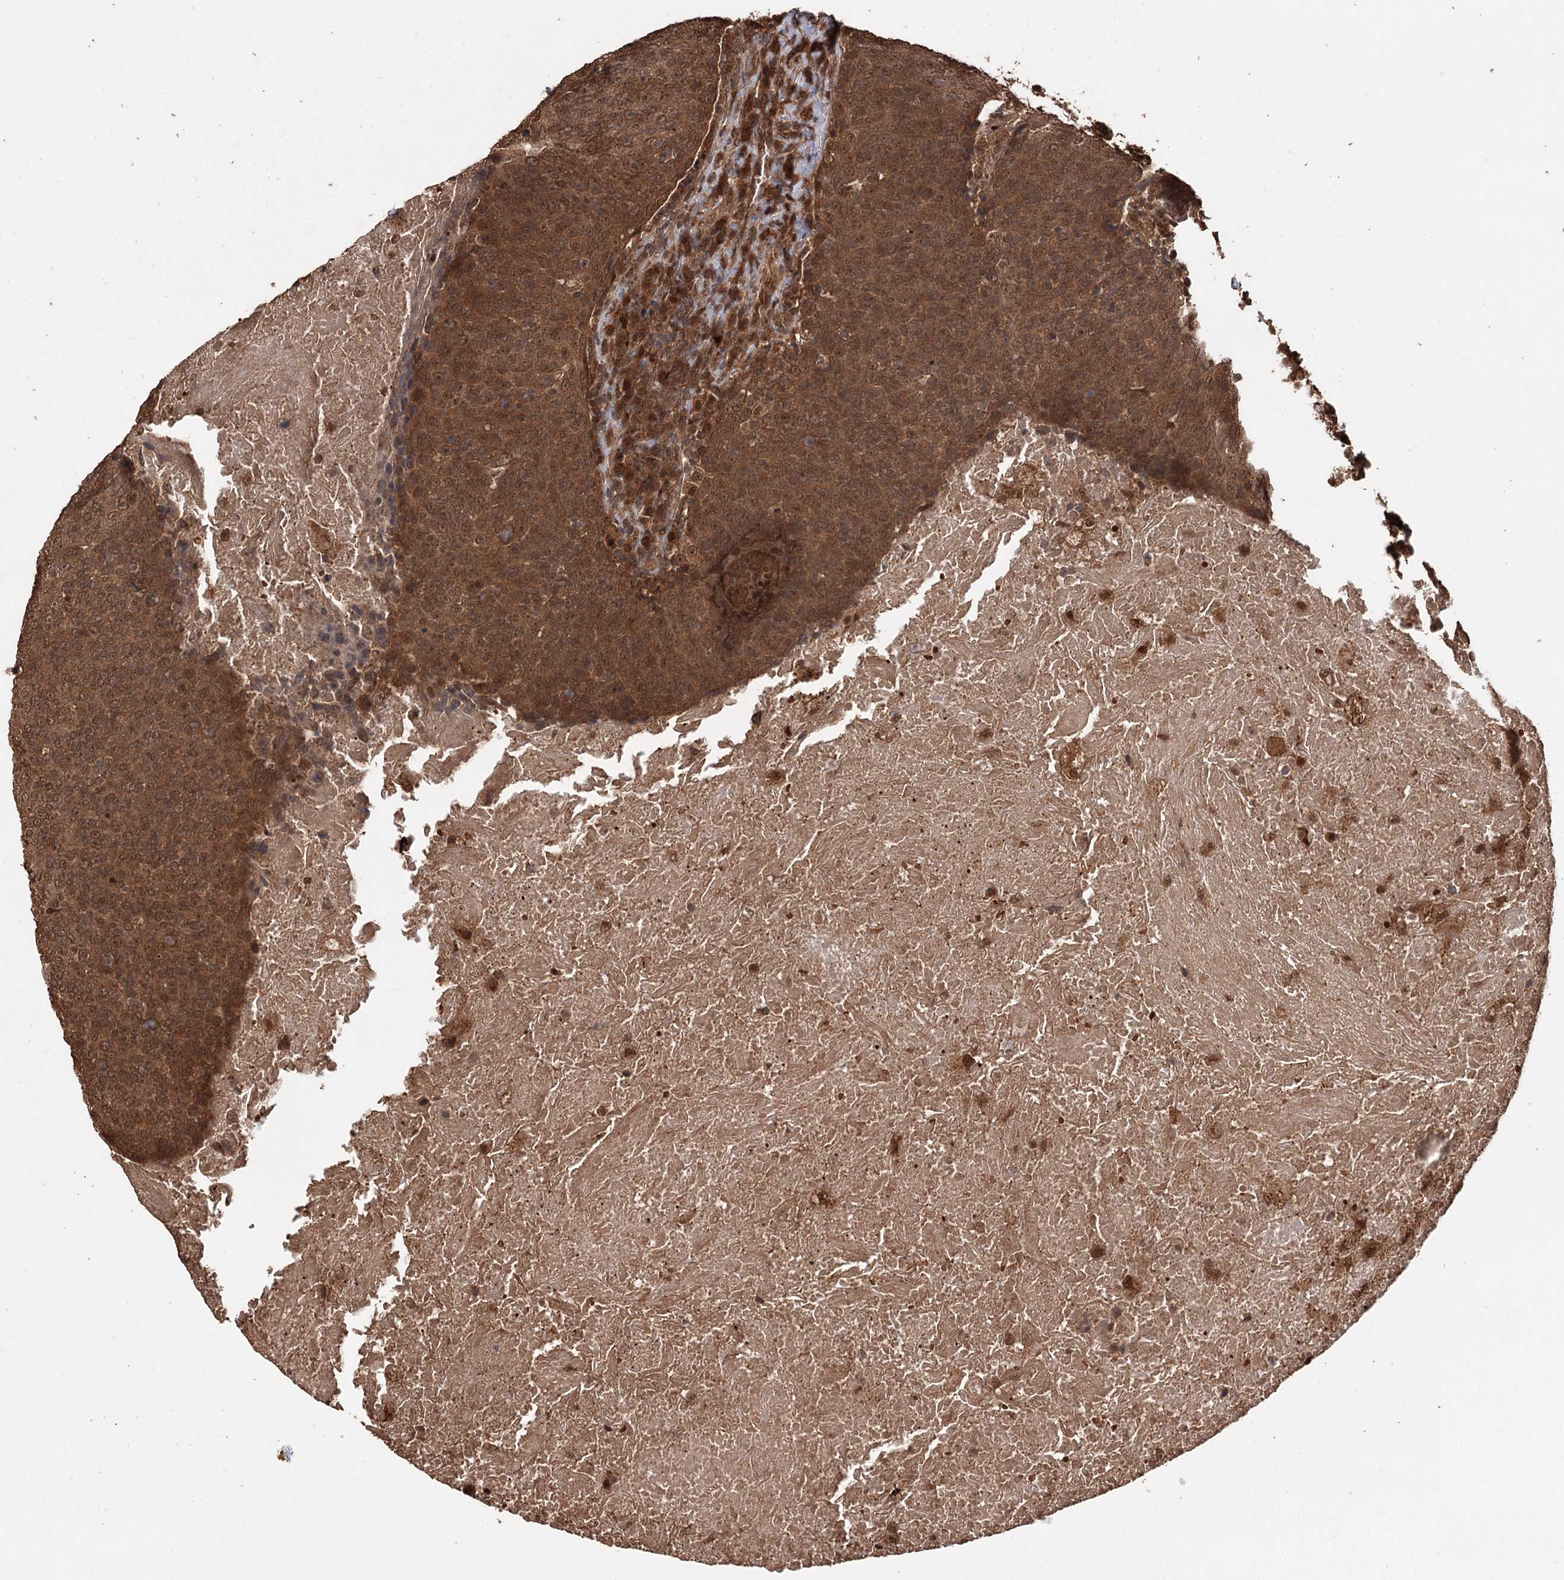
{"staining": {"intensity": "moderate", "quantity": ">75%", "location": "cytoplasmic/membranous,nuclear"}, "tissue": "head and neck cancer", "cell_type": "Tumor cells", "image_type": "cancer", "snomed": [{"axis": "morphology", "description": "Squamous cell carcinoma, NOS"}, {"axis": "morphology", "description": "Squamous cell carcinoma, metastatic, NOS"}, {"axis": "topography", "description": "Lymph node"}, {"axis": "topography", "description": "Head-Neck"}], "caption": "The image exhibits immunohistochemical staining of head and neck cancer. There is moderate cytoplasmic/membranous and nuclear staining is seen in approximately >75% of tumor cells.", "gene": "N6AMT1", "patient": {"sex": "male", "age": 62}}